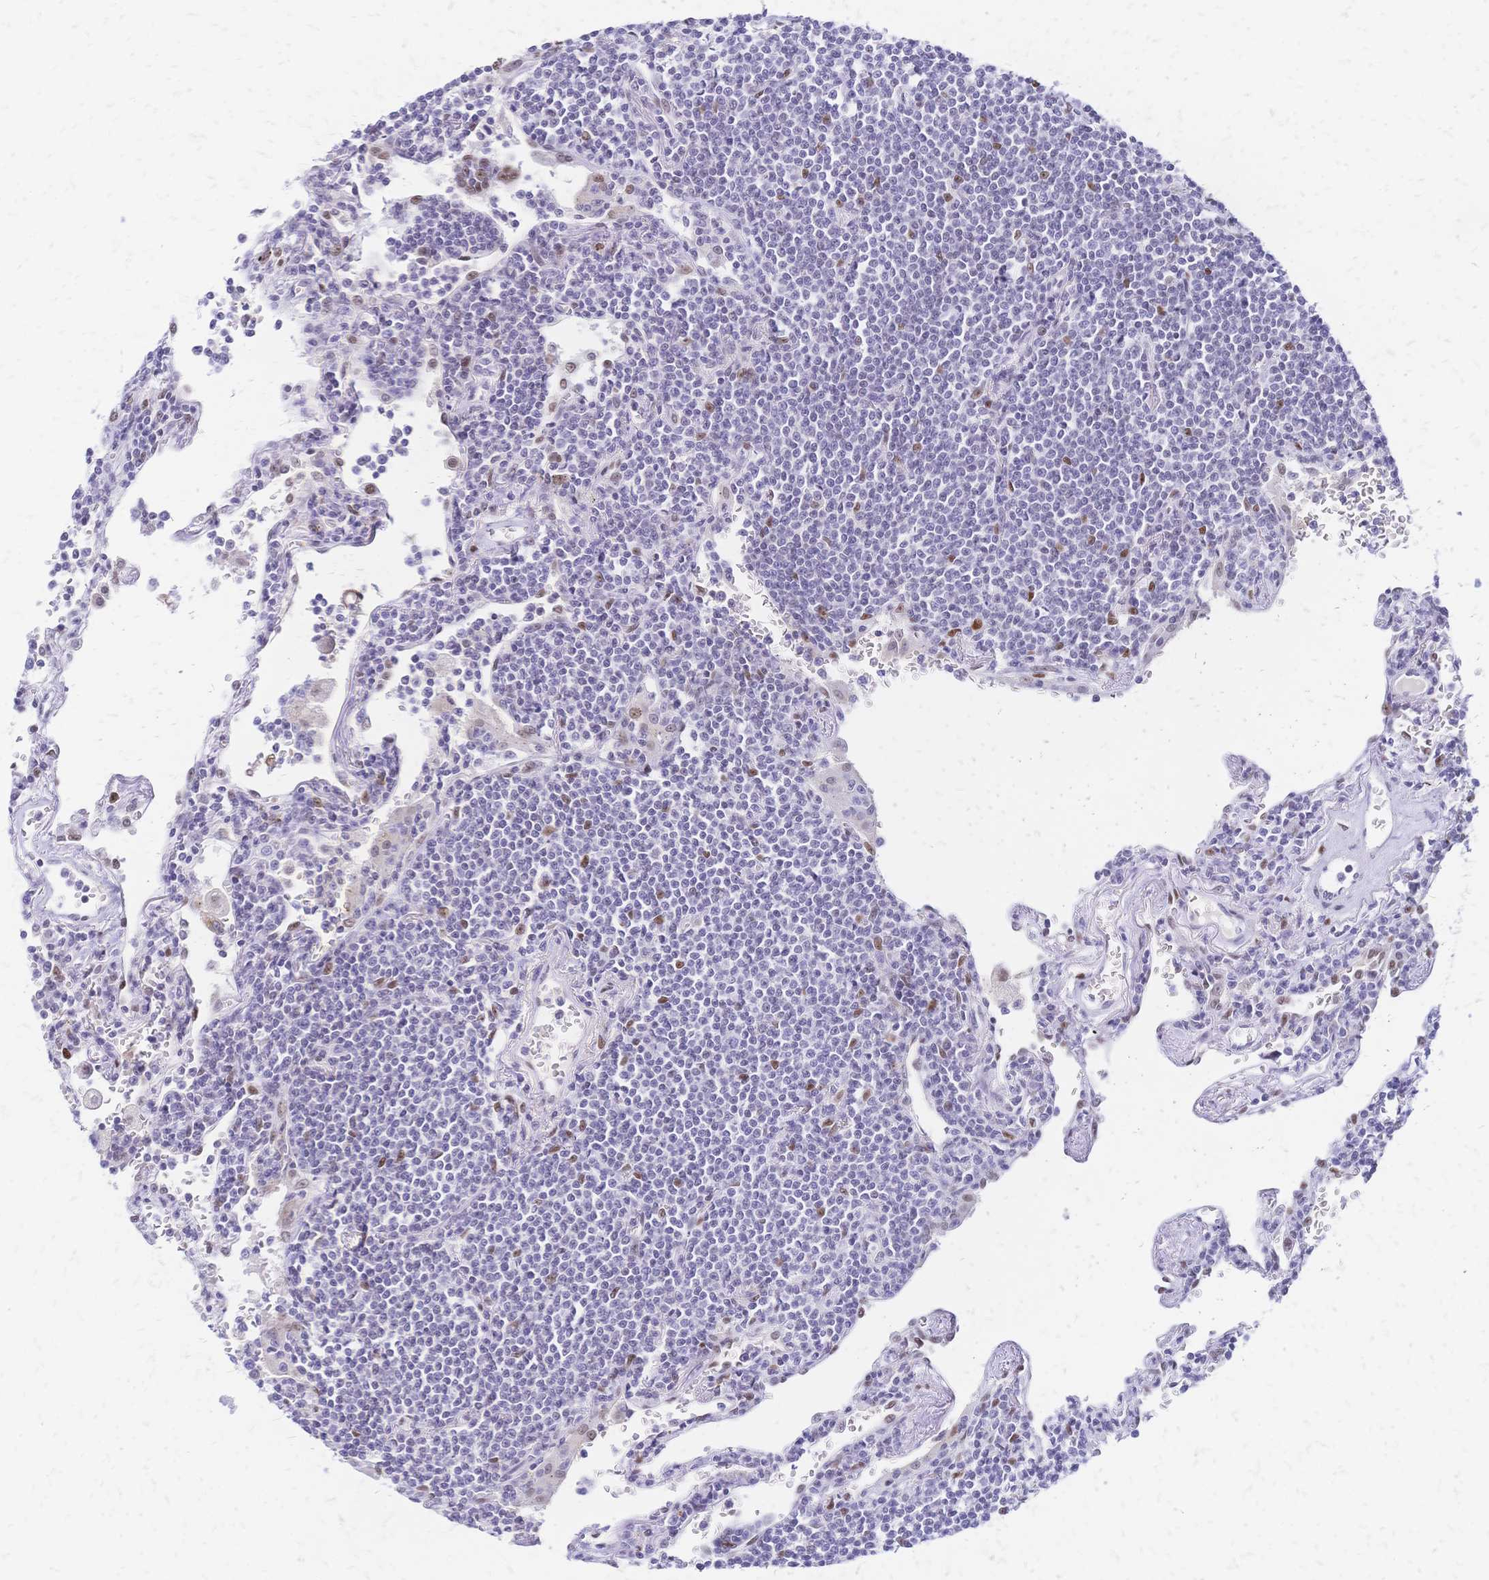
{"staining": {"intensity": "moderate", "quantity": "<25%", "location": "nuclear"}, "tissue": "lymphoma", "cell_type": "Tumor cells", "image_type": "cancer", "snomed": [{"axis": "morphology", "description": "Malignant lymphoma, non-Hodgkin's type, Low grade"}, {"axis": "topography", "description": "Lung"}], "caption": "Tumor cells exhibit low levels of moderate nuclear positivity in about <25% of cells in lymphoma.", "gene": "NFIC", "patient": {"sex": "female", "age": 71}}